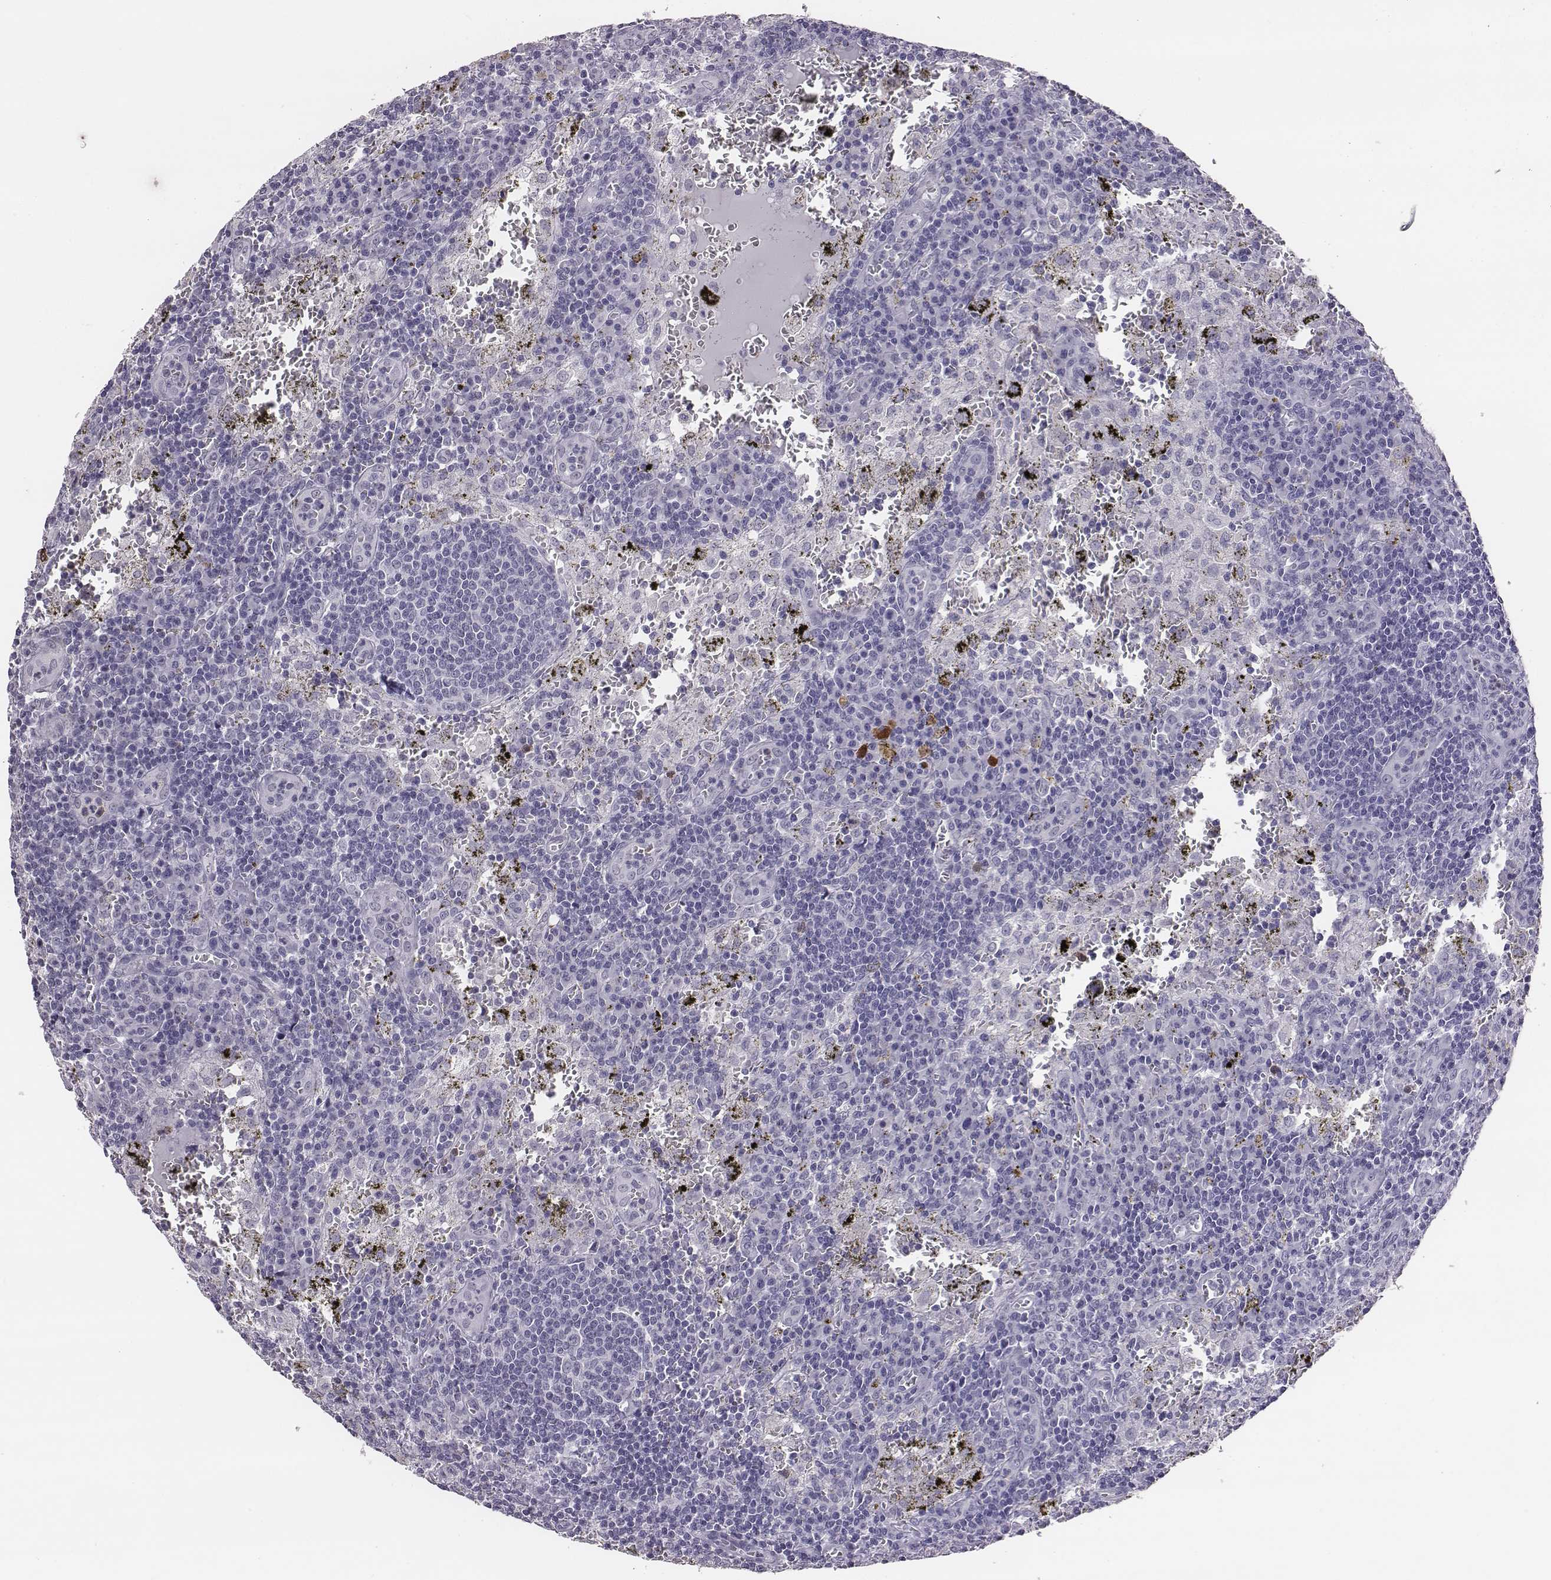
{"staining": {"intensity": "negative", "quantity": "none", "location": "none"}, "tissue": "lymph node", "cell_type": "Germinal center cells", "image_type": "normal", "snomed": [{"axis": "morphology", "description": "Normal tissue, NOS"}, {"axis": "topography", "description": "Lymph node"}], "caption": "Lymph node stained for a protein using immunohistochemistry (IHC) exhibits no staining germinal center cells.", "gene": "ACOD1", "patient": {"sex": "male", "age": 62}}